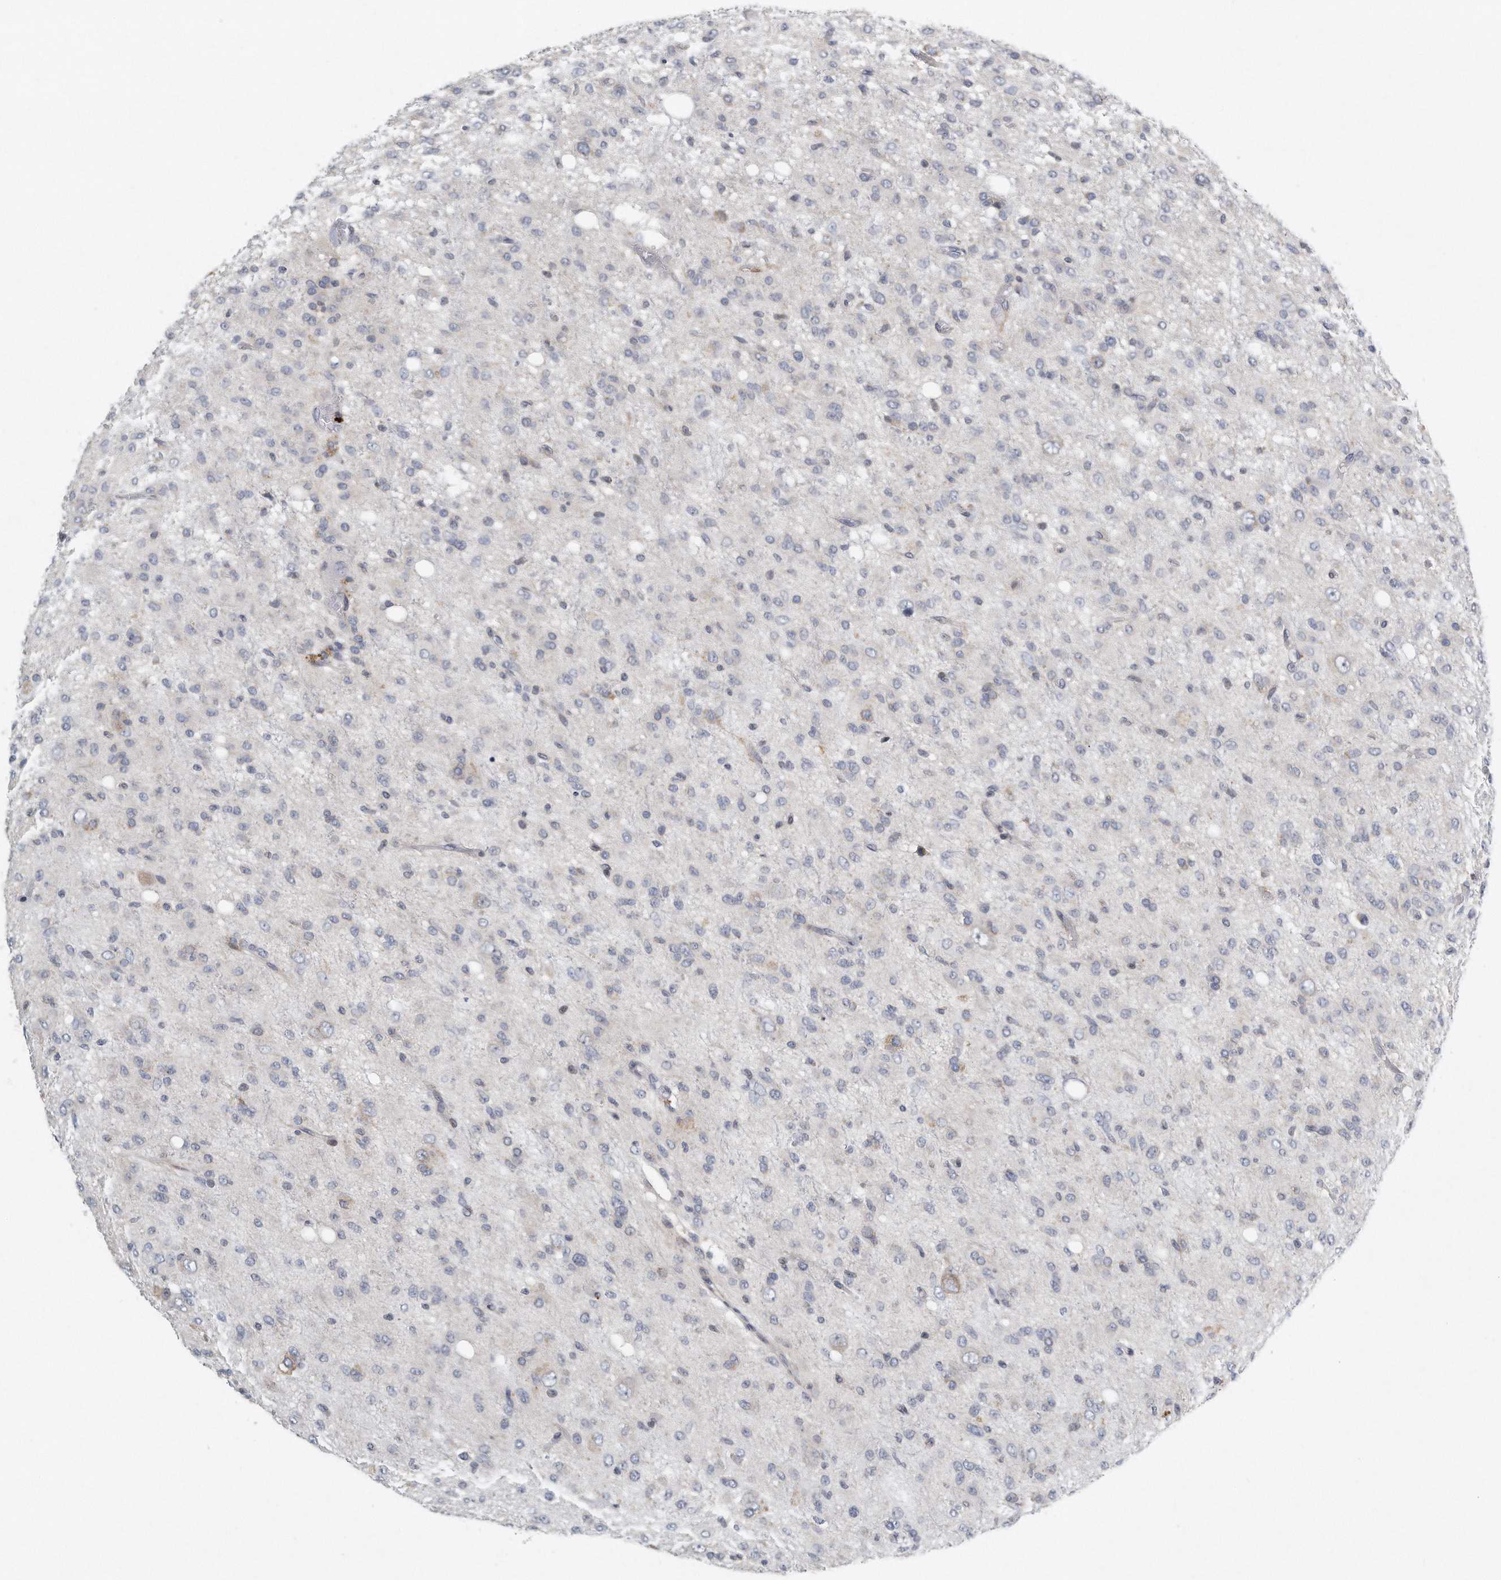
{"staining": {"intensity": "negative", "quantity": "none", "location": "none"}, "tissue": "glioma", "cell_type": "Tumor cells", "image_type": "cancer", "snomed": [{"axis": "morphology", "description": "Glioma, malignant, High grade"}, {"axis": "topography", "description": "Brain"}], "caption": "High power microscopy image of an IHC image of glioma, revealing no significant positivity in tumor cells.", "gene": "VLDLR", "patient": {"sex": "female", "age": 59}}